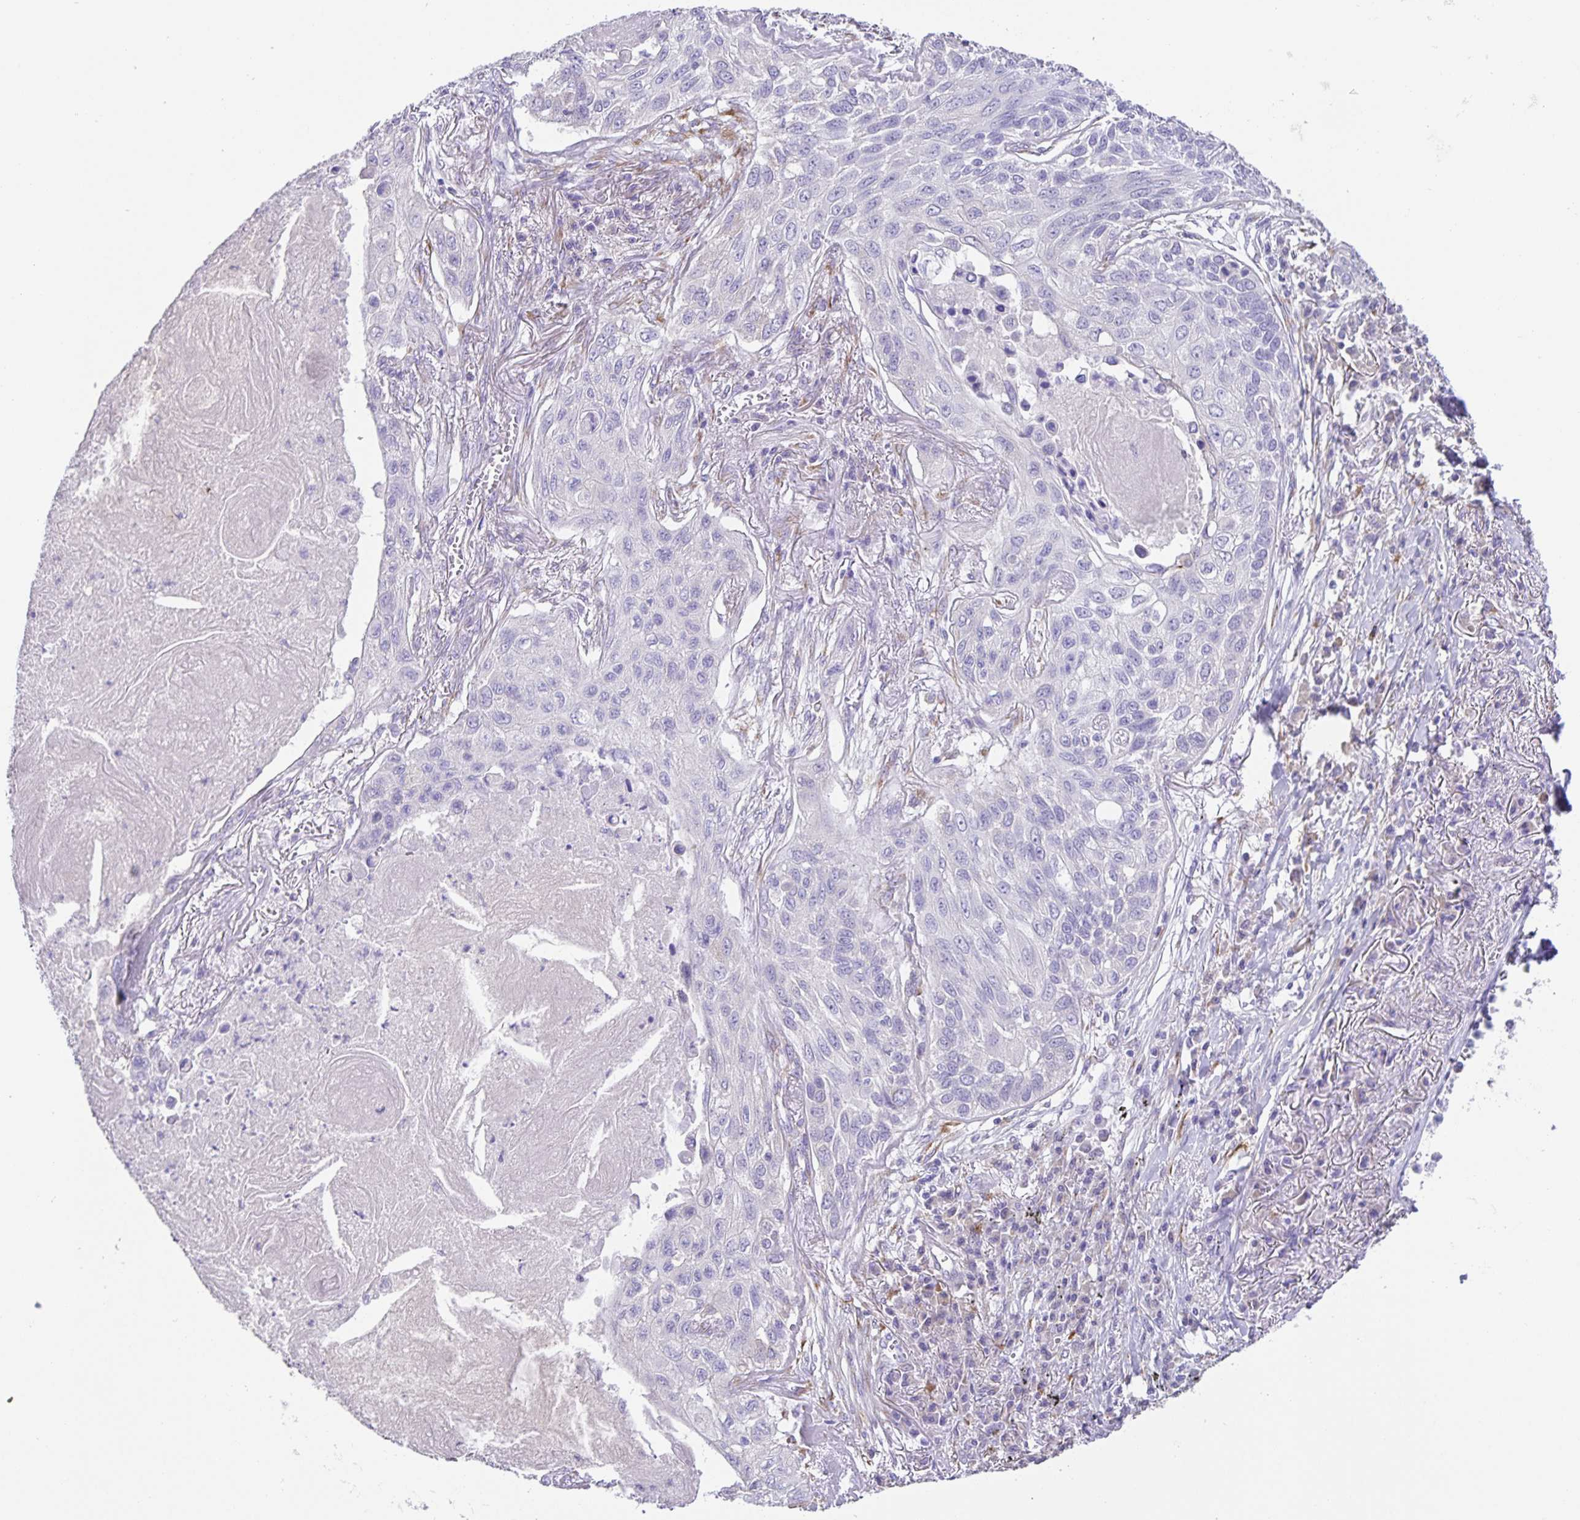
{"staining": {"intensity": "negative", "quantity": "none", "location": "none"}, "tissue": "lung cancer", "cell_type": "Tumor cells", "image_type": "cancer", "snomed": [{"axis": "morphology", "description": "Squamous cell carcinoma, NOS"}, {"axis": "topography", "description": "Lung"}], "caption": "High power microscopy photomicrograph of an immunohistochemistry (IHC) histopathology image of lung cancer, revealing no significant staining in tumor cells.", "gene": "PRR36", "patient": {"sex": "male", "age": 75}}